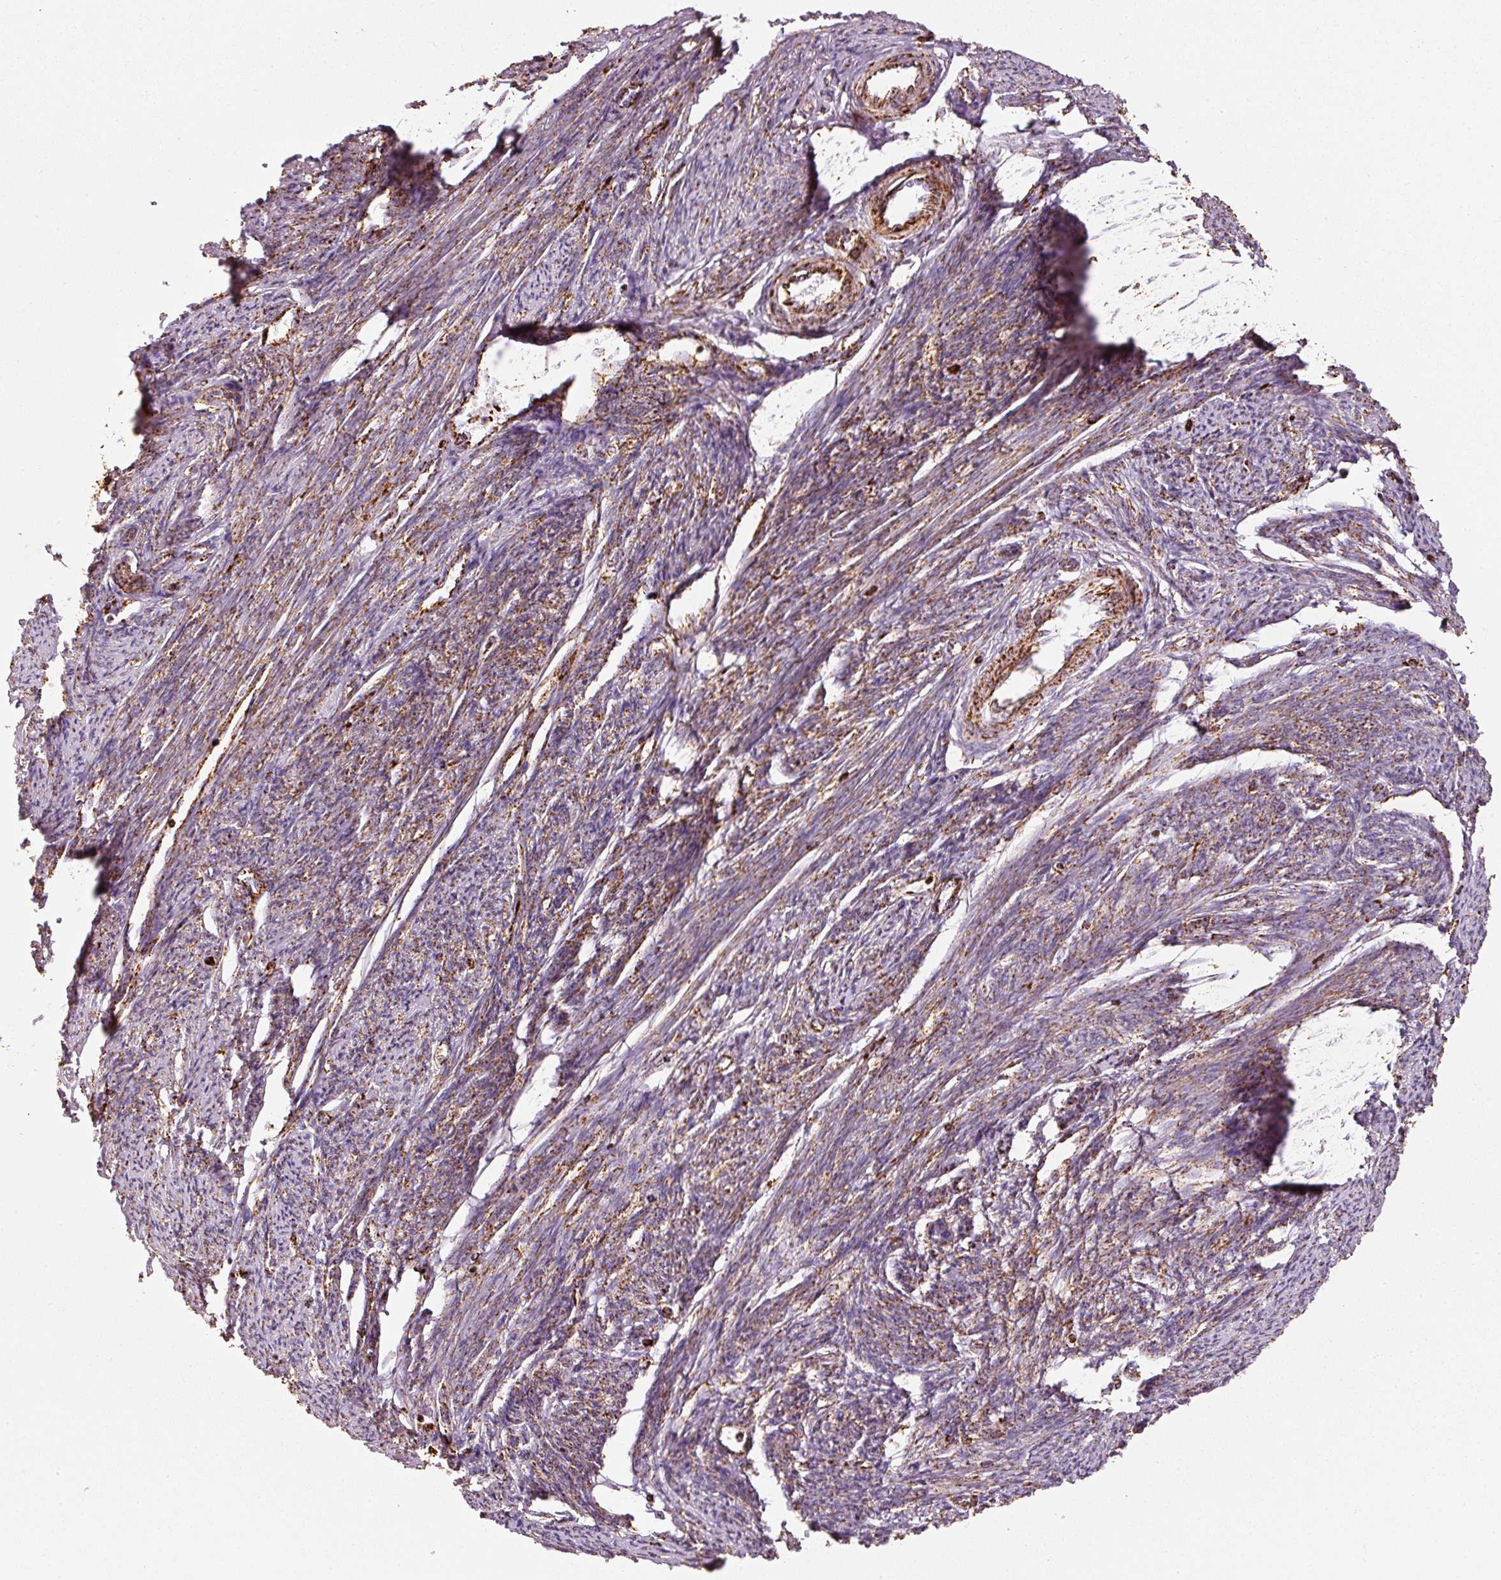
{"staining": {"intensity": "moderate", "quantity": ">75%", "location": "cytoplasmic/membranous"}, "tissue": "smooth muscle", "cell_type": "Smooth muscle cells", "image_type": "normal", "snomed": [{"axis": "morphology", "description": "Normal tissue, NOS"}, {"axis": "topography", "description": "Smooth muscle"}, {"axis": "topography", "description": "Uterus"}], "caption": "Protein staining of unremarkable smooth muscle reveals moderate cytoplasmic/membranous expression in about >75% of smooth muscle cells.", "gene": "MT", "patient": {"sex": "female", "age": 59}}